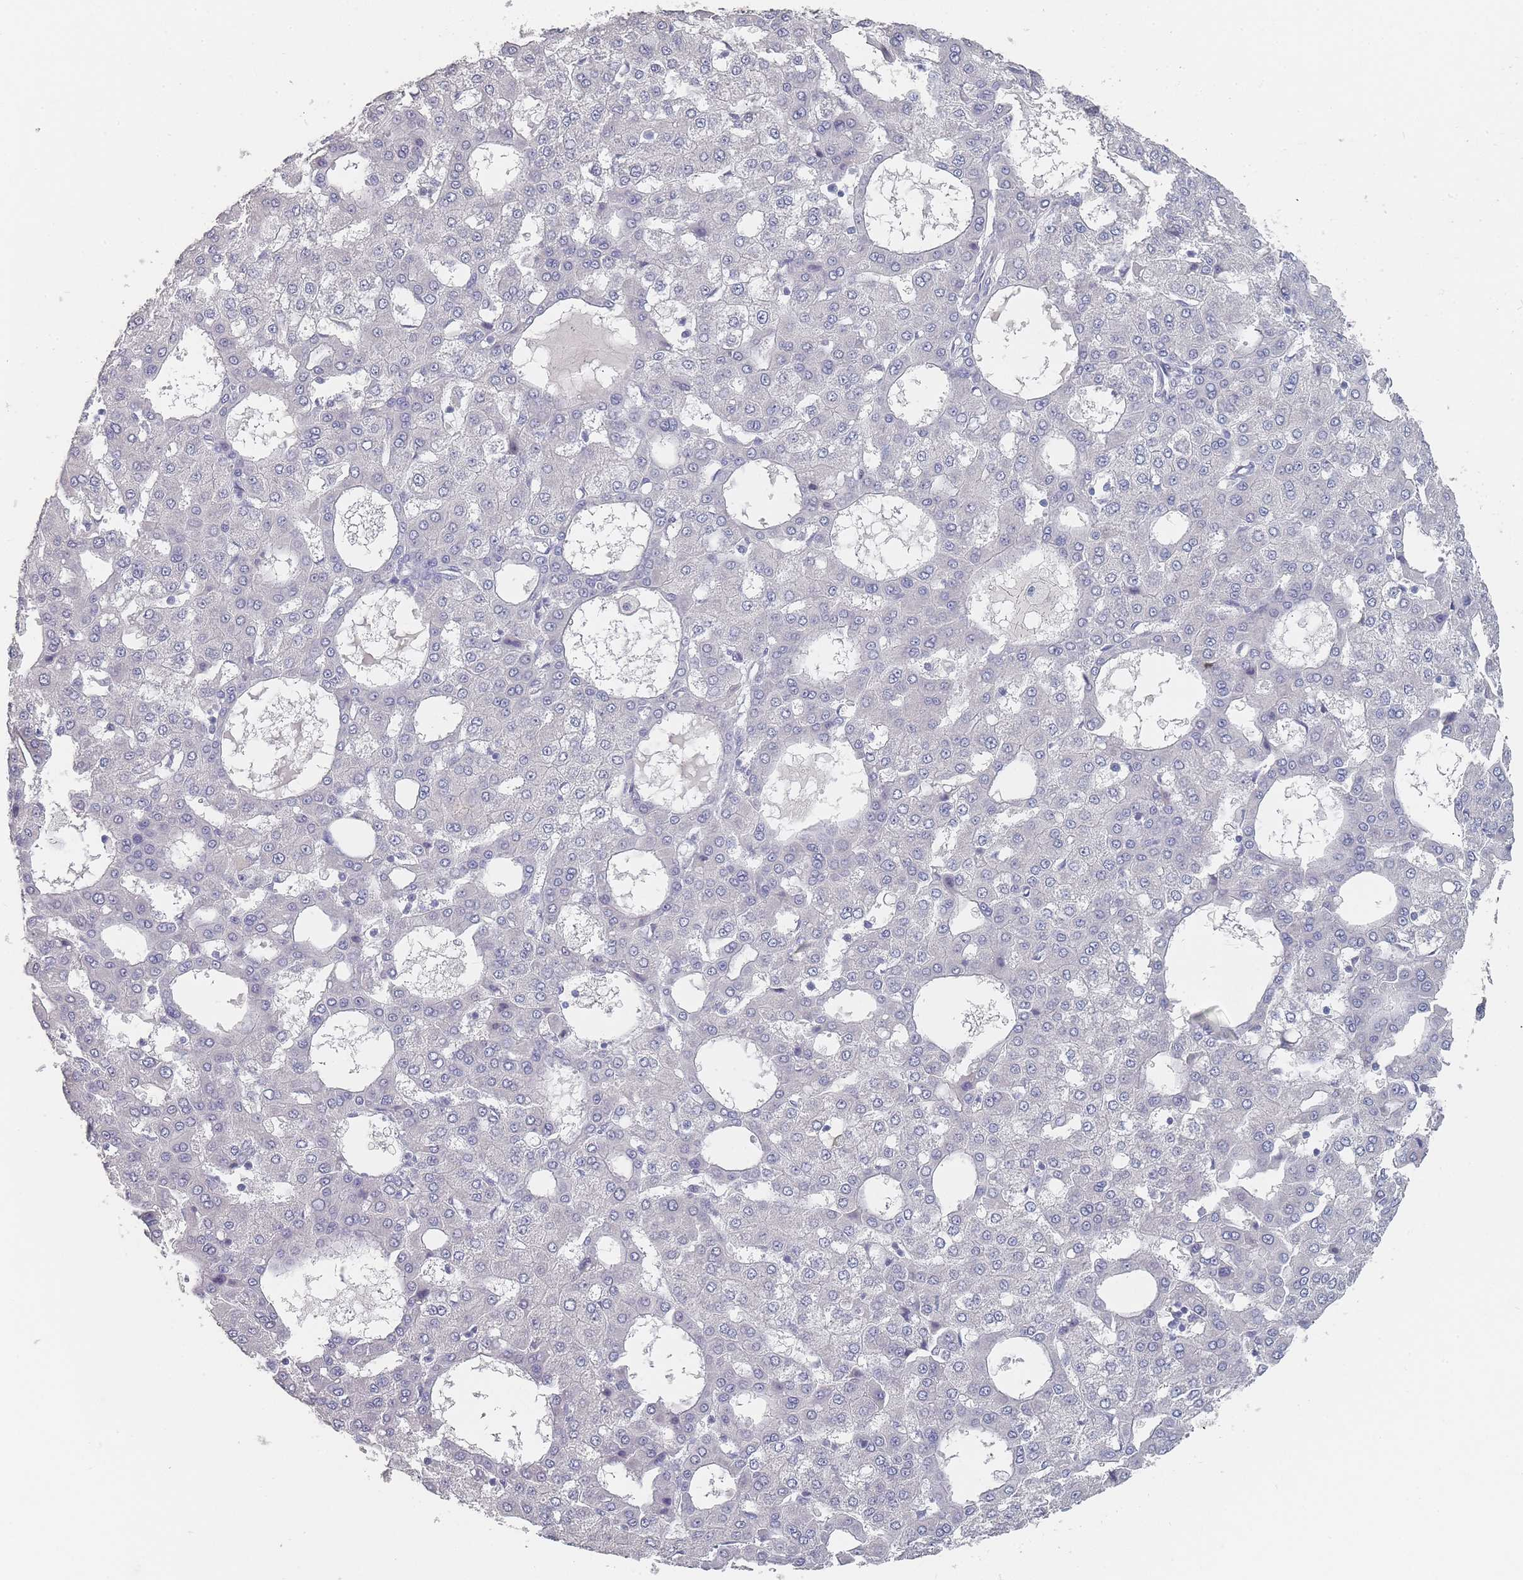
{"staining": {"intensity": "negative", "quantity": "none", "location": "none"}, "tissue": "liver cancer", "cell_type": "Tumor cells", "image_type": "cancer", "snomed": [{"axis": "morphology", "description": "Carcinoma, Hepatocellular, NOS"}, {"axis": "topography", "description": "Liver"}], "caption": "DAB immunohistochemical staining of human liver cancer (hepatocellular carcinoma) demonstrates no significant staining in tumor cells.", "gene": "SLC35E4", "patient": {"sex": "male", "age": 47}}